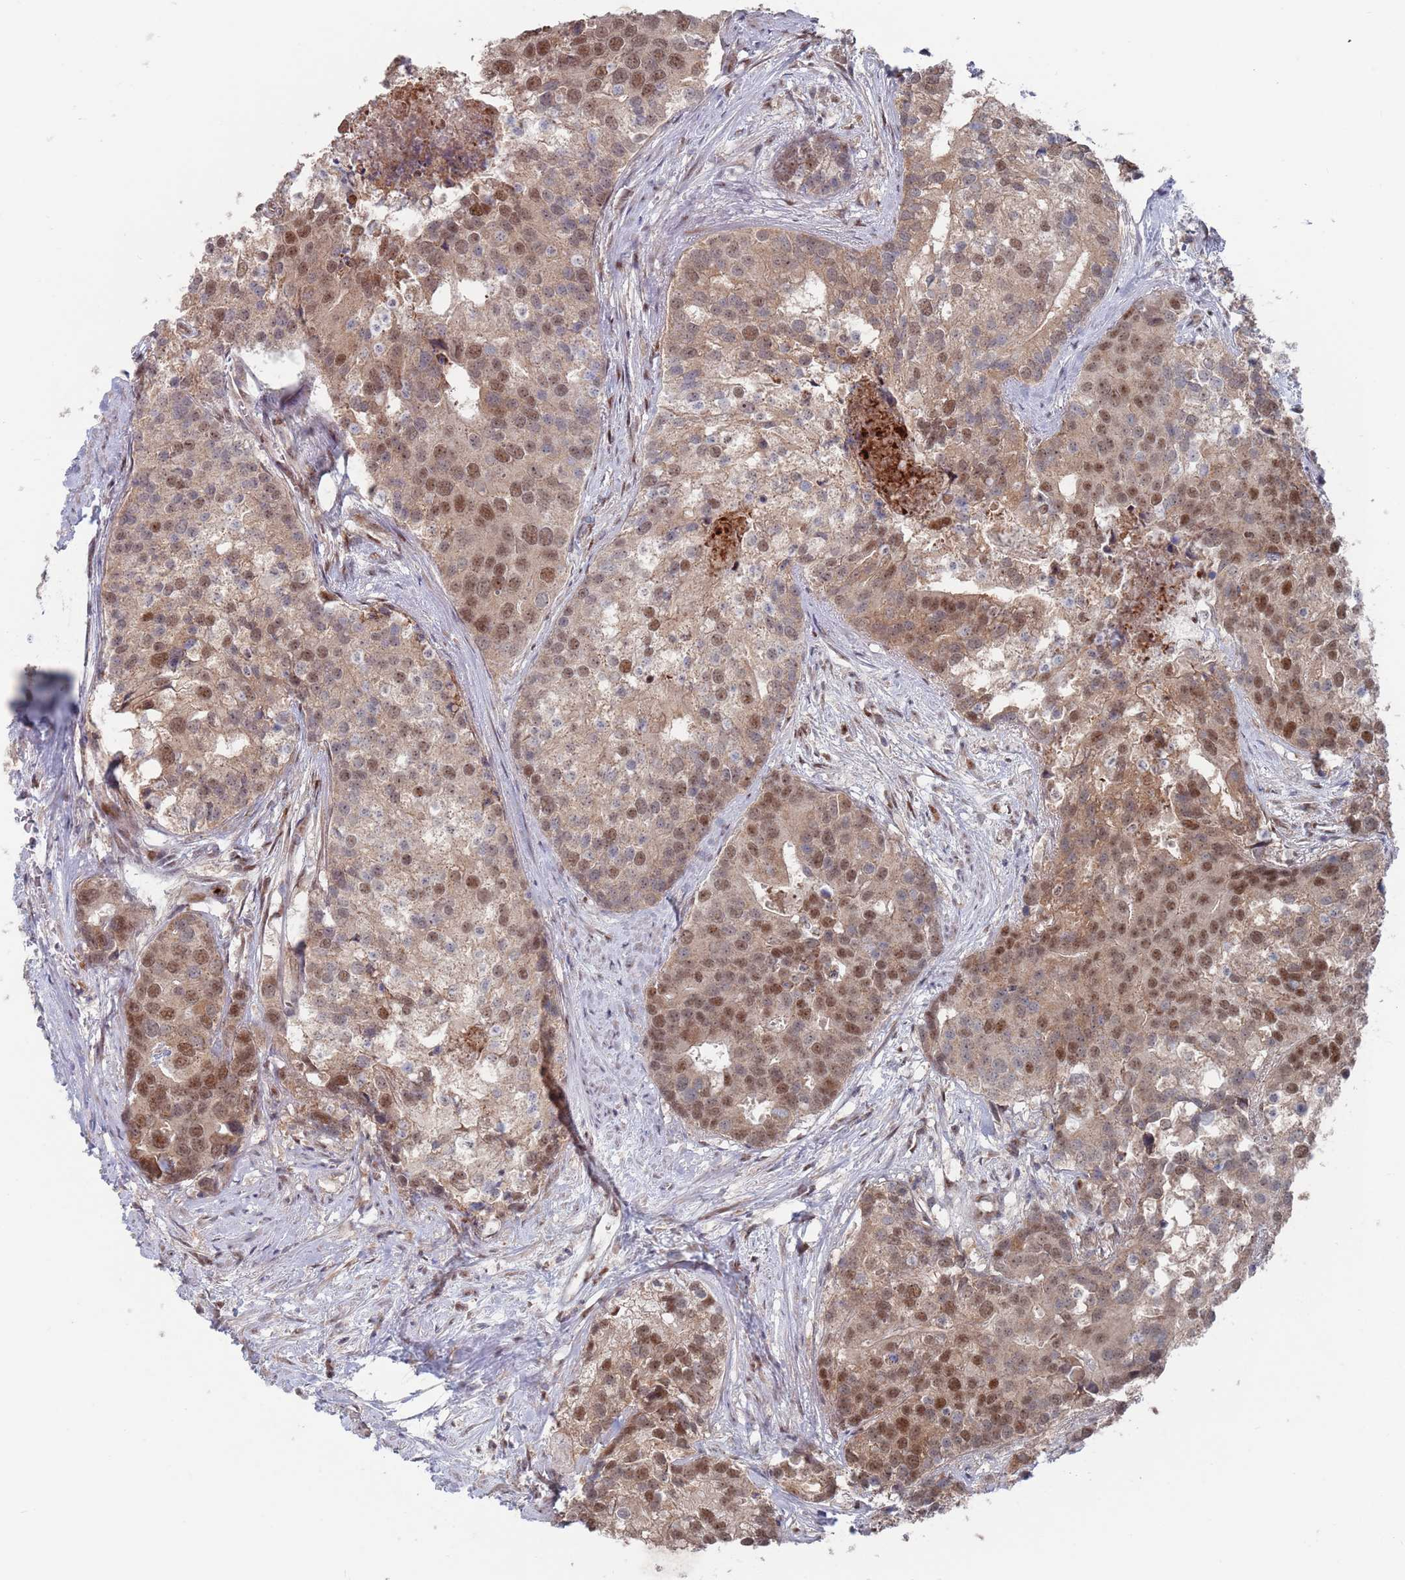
{"staining": {"intensity": "moderate", "quantity": ">75%", "location": "nuclear"}, "tissue": "prostate cancer", "cell_type": "Tumor cells", "image_type": "cancer", "snomed": [{"axis": "morphology", "description": "Adenocarcinoma, High grade"}, {"axis": "topography", "description": "Prostate"}], "caption": "This histopathology image shows immunohistochemistry staining of prostate cancer, with medium moderate nuclear staining in approximately >75% of tumor cells.", "gene": "RPP25", "patient": {"sex": "male", "age": 62}}